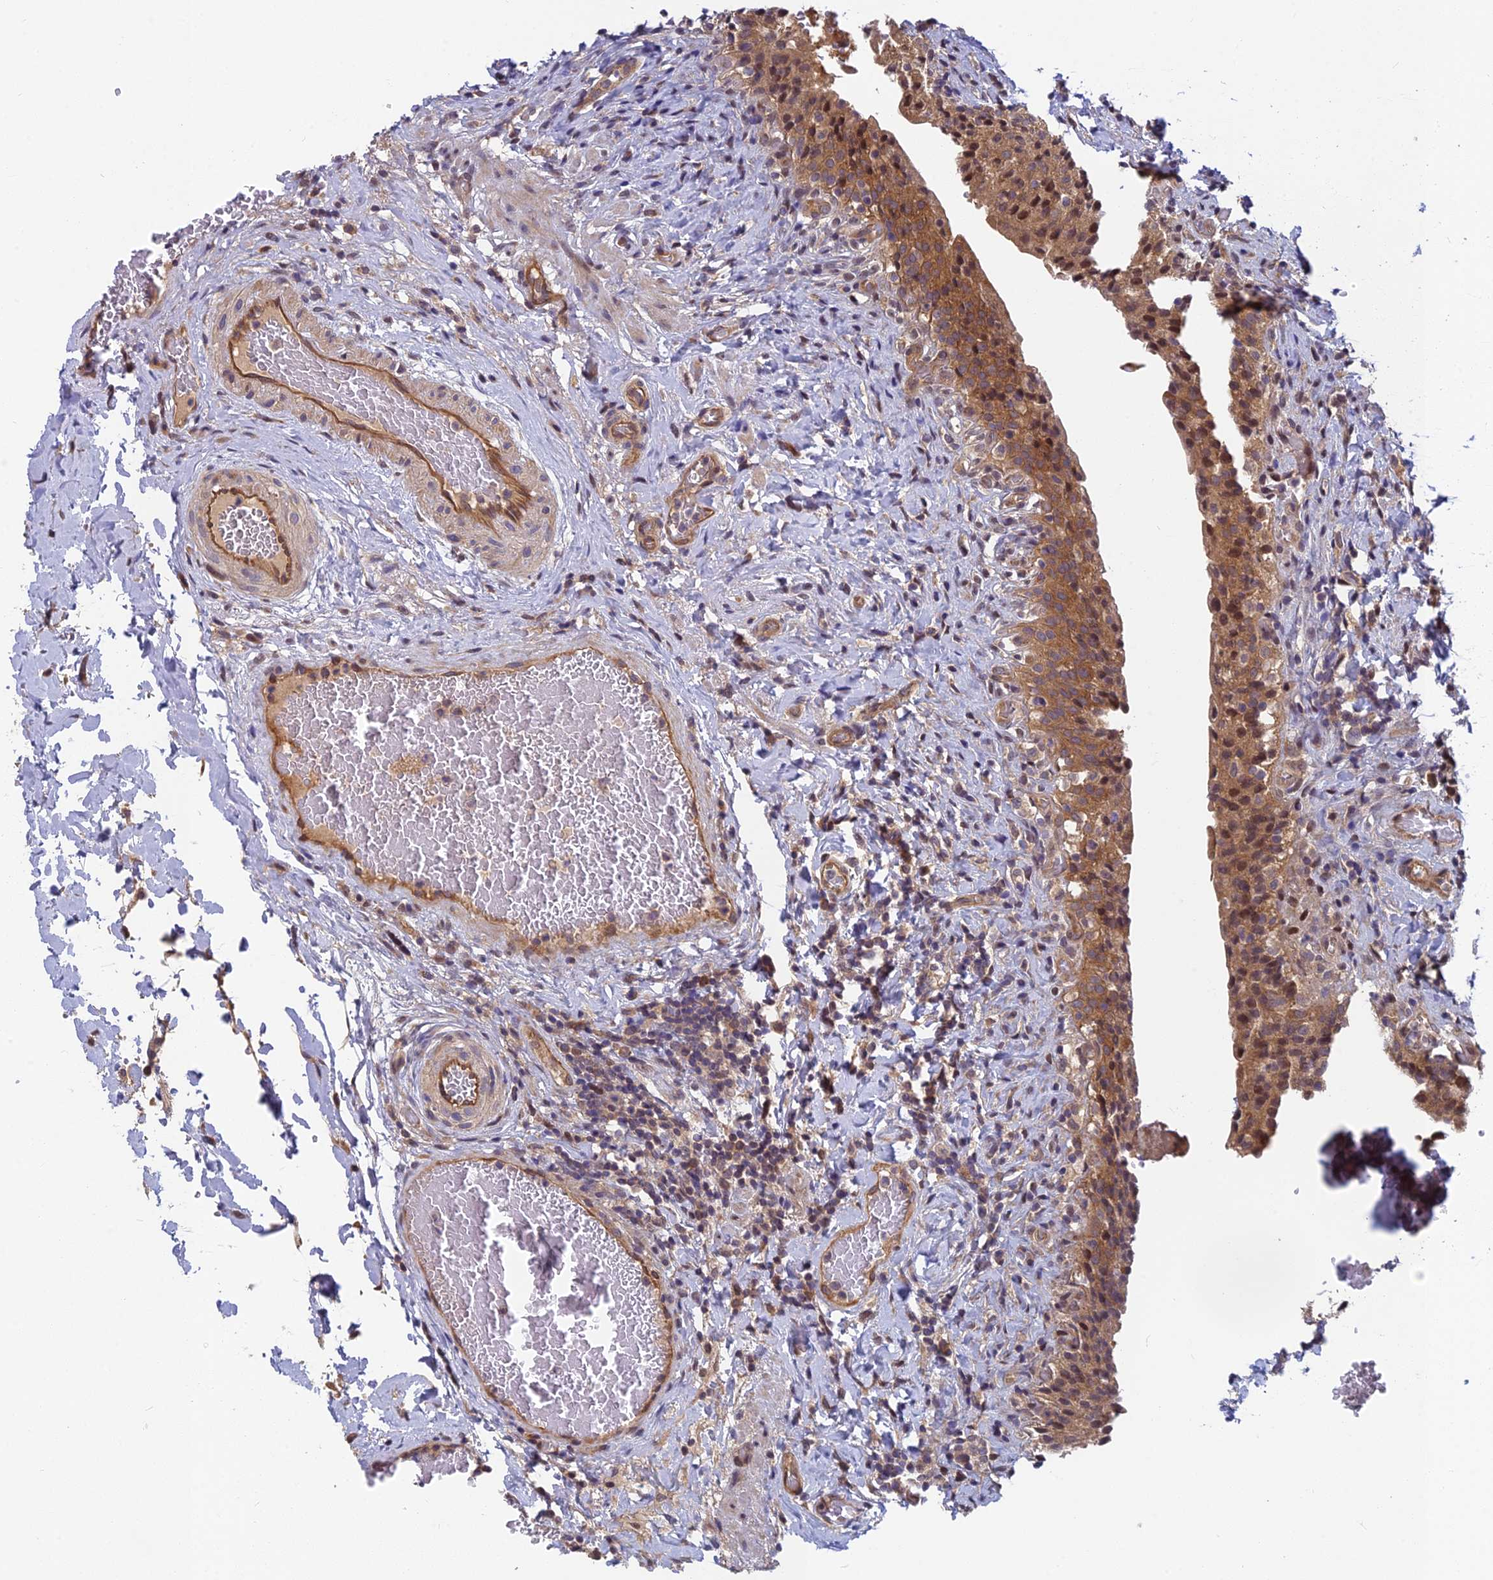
{"staining": {"intensity": "moderate", "quantity": ">75%", "location": "cytoplasmic/membranous,nuclear"}, "tissue": "urinary bladder", "cell_type": "Urothelial cells", "image_type": "normal", "snomed": [{"axis": "morphology", "description": "Normal tissue, NOS"}, {"axis": "morphology", "description": "Inflammation, NOS"}, {"axis": "topography", "description": "Urinary bladder"}], "caption": "Brown immunohistochemical staining in benign human urinary bladder displays moderate cytoplasmic/membranous,nuclear expression in about >75% of urothelial cells. (Stains: DAB in brown, nuclei in blue, Microscopy: brightfield microscopy at high magnification).", "gene": "PIKFYVE", "patient": {"sex": "male", "age": 64}}